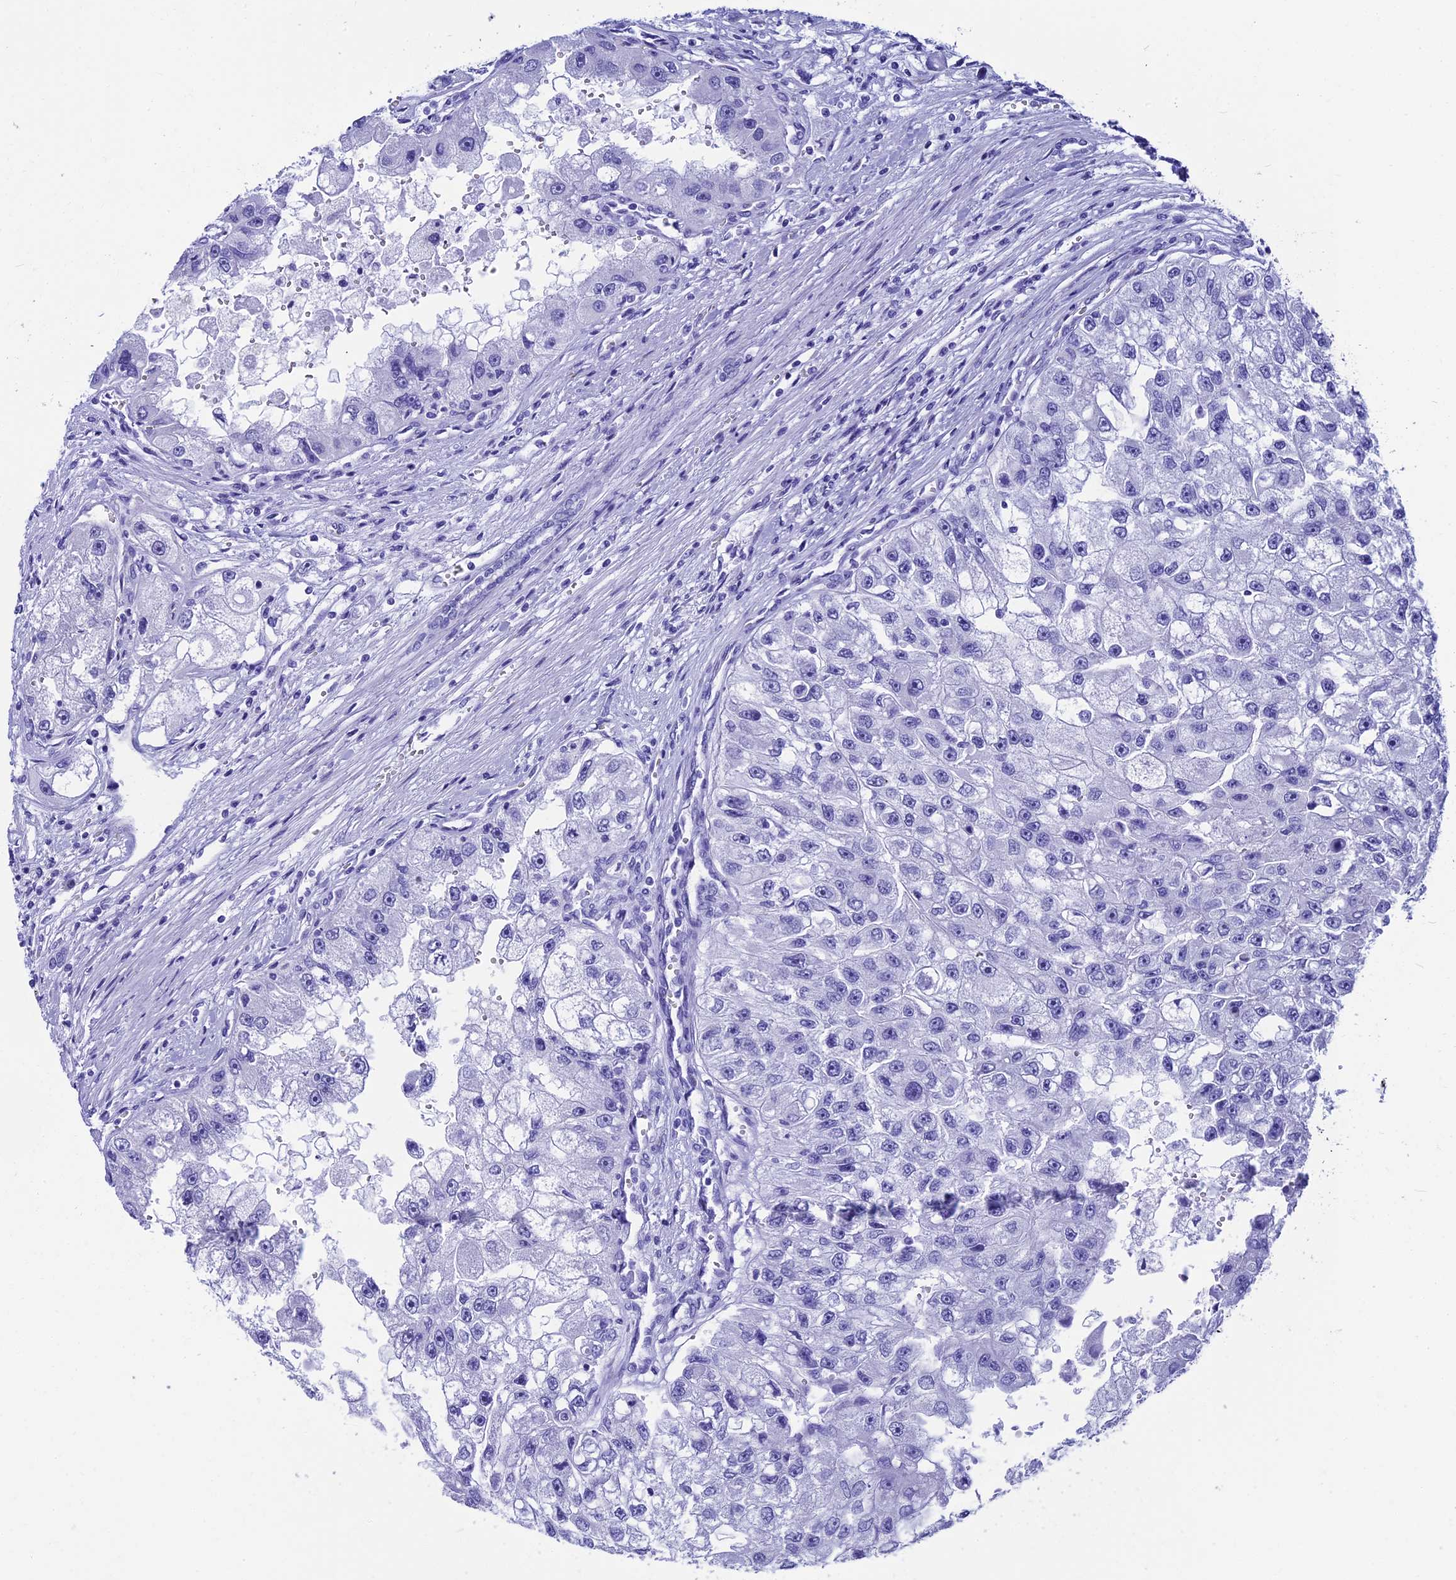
{"staining": {"intensity": "negative", "quantity": "none", "location": "none"}, "tissue": "renal cancer", "cell_type": "Tumor cells", "image_type": "cancer", "snomed": [{"axis": "morphology", "description": "Adenocarcinoma, NOS"}, {"axis": "topography", "description": "Kidney"}], "caption": "A high-resolution micrograph shows immunohistochemistry (IHC) staining of renal cancer (adenocarcinoma), which displays no significant staining in tumor cells.", "gene": "AP3B2", "patient": {"sex": "male", "age": 63}}